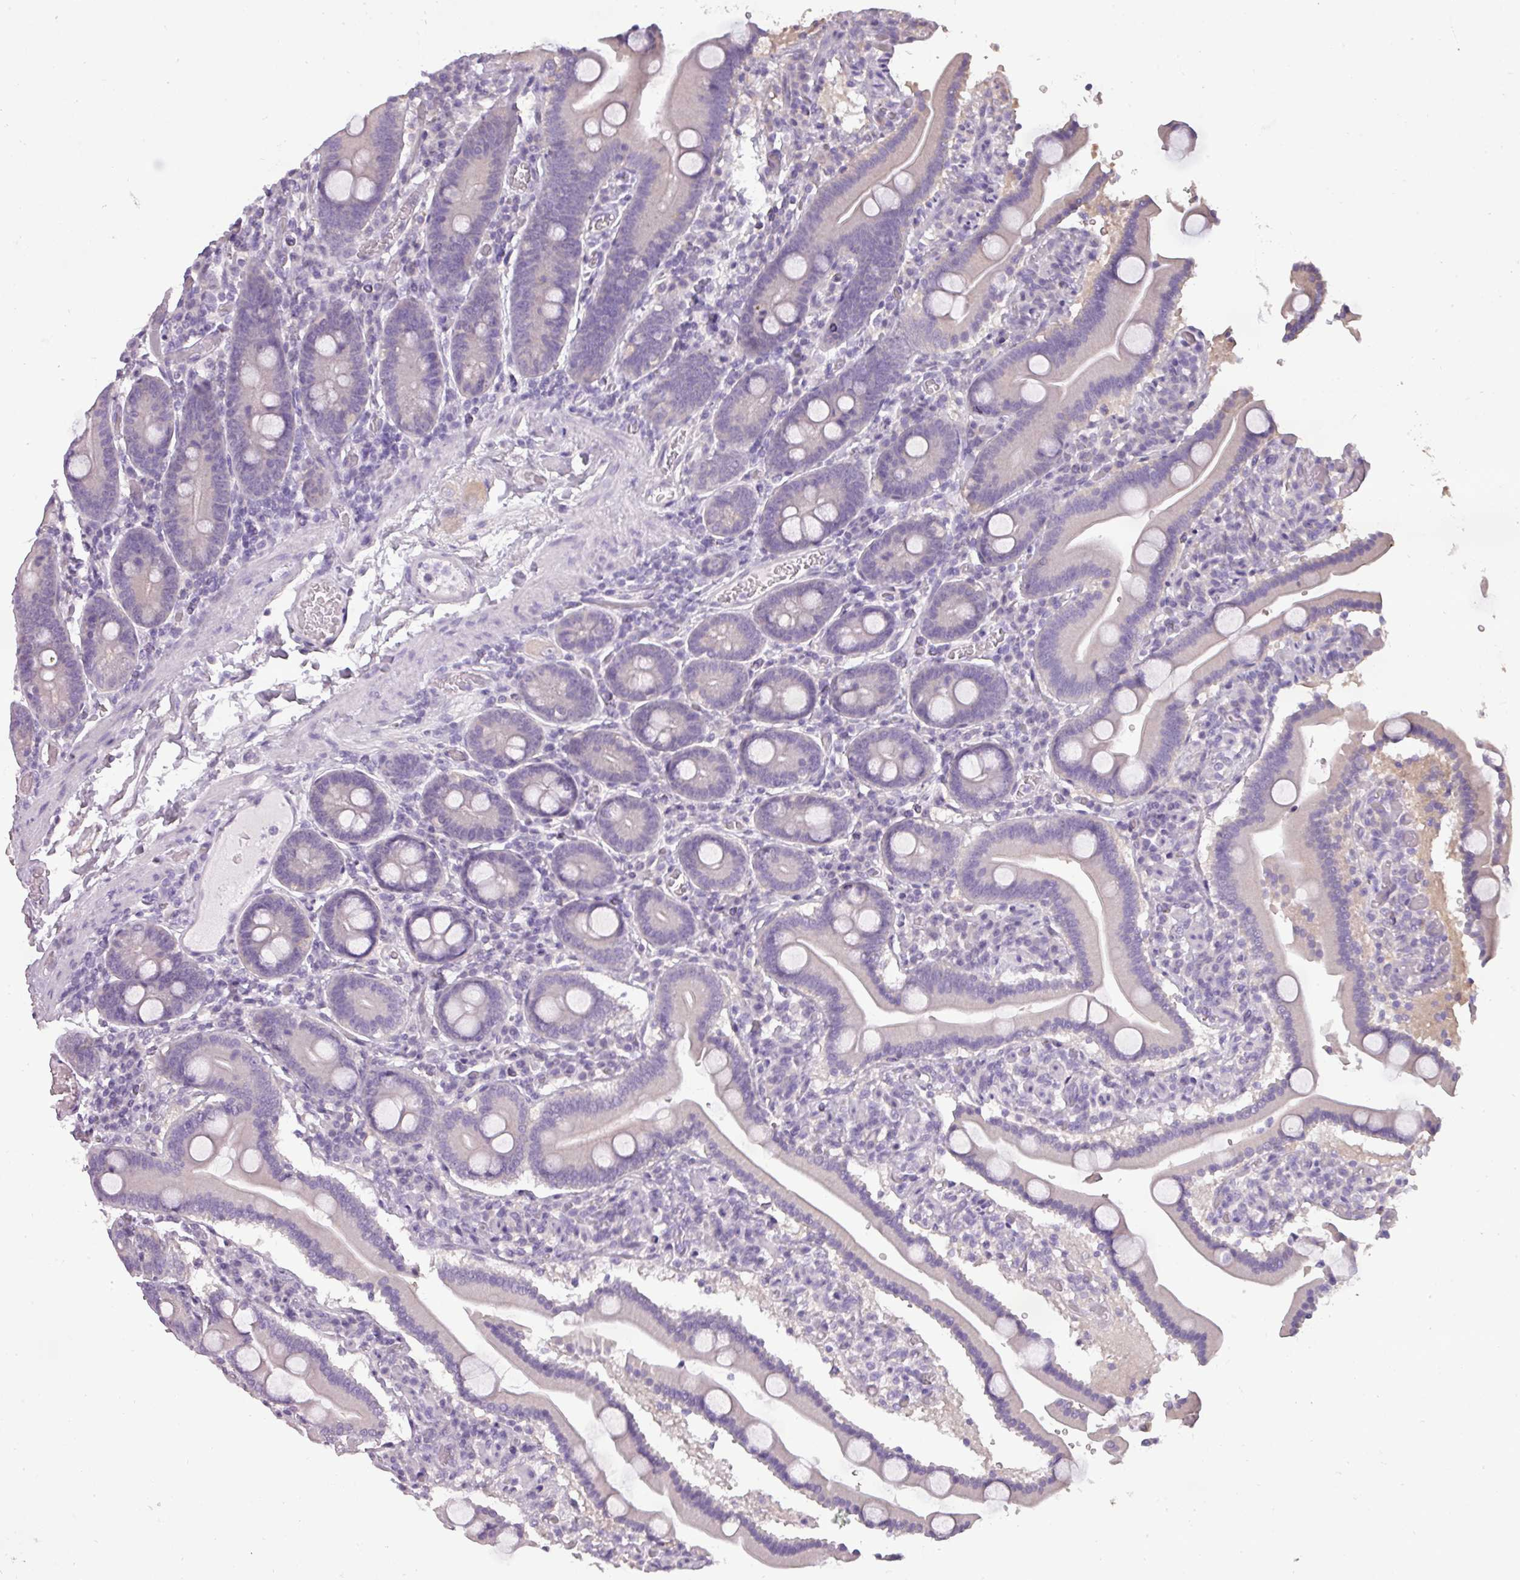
{"staining": {"intensity": "negative", "quantity": "none", "location": "none"}, "tissue": "duodenum", "cell_type": "Glandular cells", "image_type": "normal", "snomed": [{"axis": "morphology", "description": "Normal tissue, NOS"}, {"axis": "topography", "description": "Duodenum"}], "caption": "This photomicrograph is of unremarkable duodenum stained with immunohistochemistry (IHC) to label a protein in brown with the nuclei are counter-stained blue. There is no staining in glandular cells.", "gene": "DNAAF9", "patient": {"sex": "male", "age": 55}}